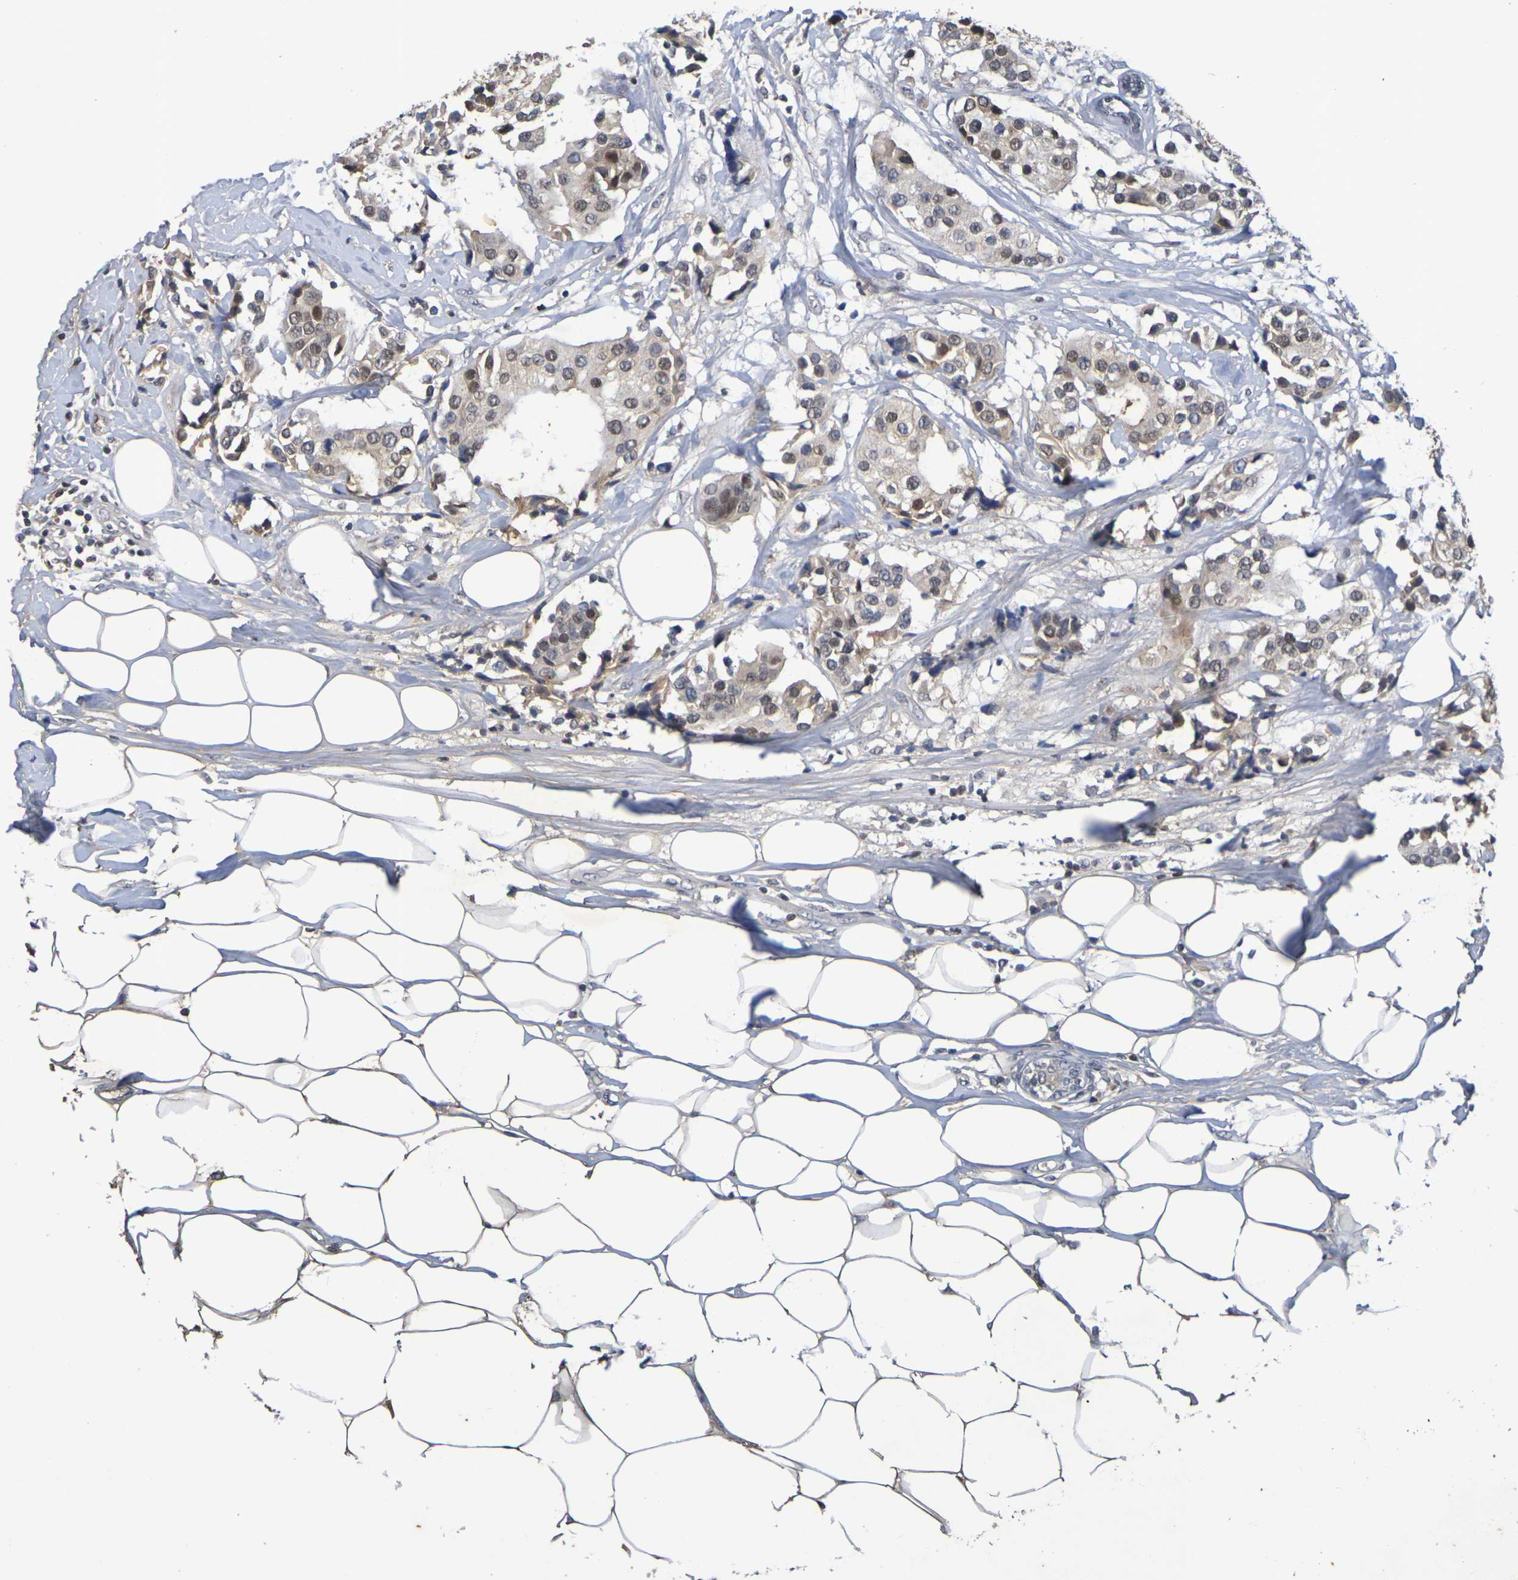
{"staining": {"intensity": "moderate", "quantity": ">75%", "location": "cytoplasmic/membranous,nuclear"}, "tissue": "breast cancer", "cell_type": "Tumor cells", "image_type": "cancer", "snomed": [{"axis": "morphology", "description": "Normal tissue, NOS"}, {"axis": "morphology", "description": "Duct carcinoma"}, {"axis": "topography", "description": "Breast"}], "caption": "DAB (3,3'-diaminobenzidine) immunohistochemical staining of human breast cancer shows moderate cytoplasmic/membranous and nuclear protein expression in about >75% of tumor cells.", "gene": "TERF2", "patient": {"sex": "female", "age": 39}}